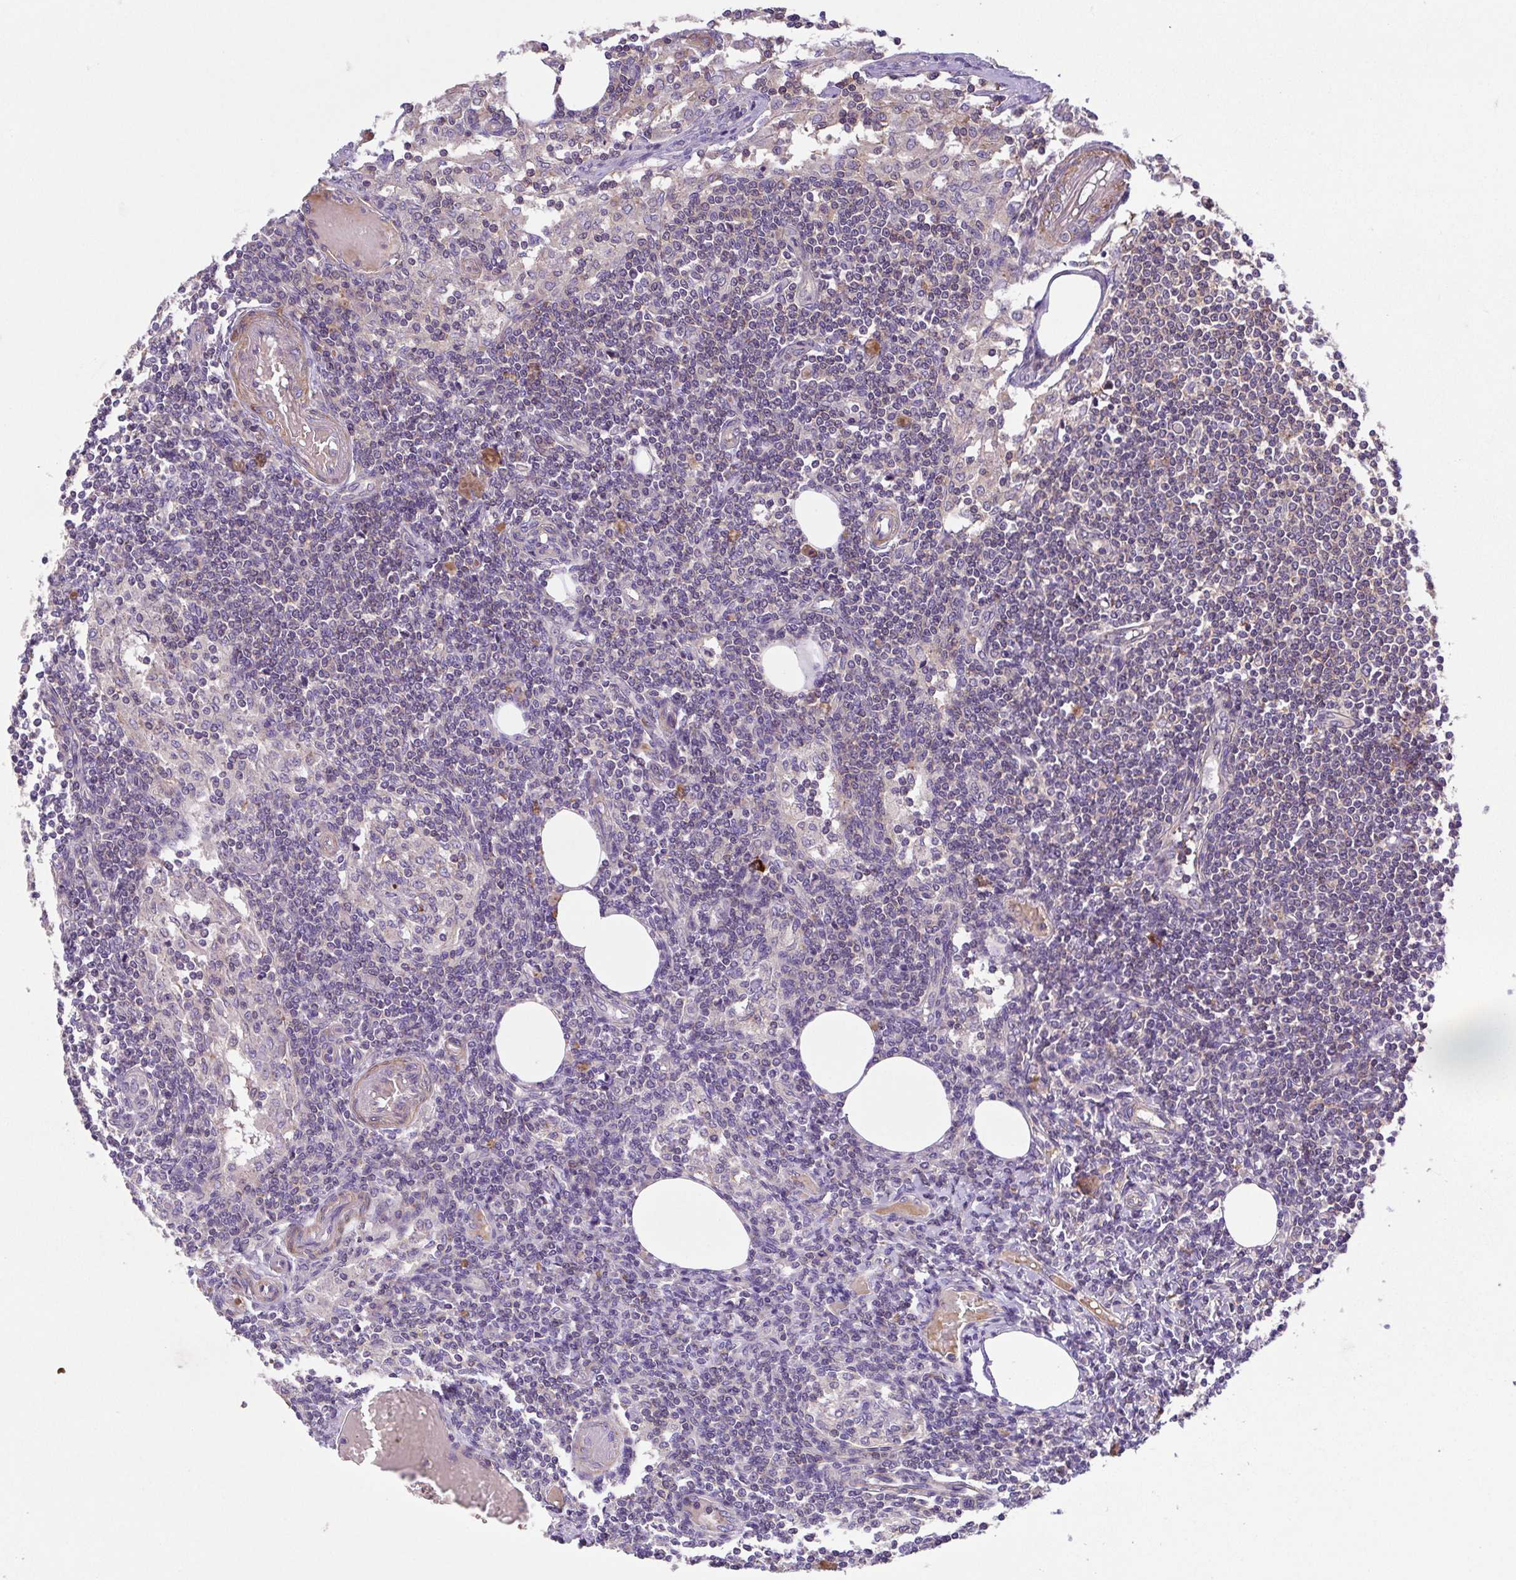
{"staining": {"intensity": "moderate", "quantity": ">75%", "location": "cytoplasmic/membranous"}, "tissue": "lymph node", "cell_type": "Germinal center cells", "image_type": "normal", "snomed": [{"axis": "morphology", "description": "Normal tissue, NOS"}, {"axis": "topography", "description": "Lymph node"}], "caption": "Immunohistochemical staining of unremarkable human lymph node displays moderate cytoplasmic/membranous protein staining in about >75% of germinal center cells. (Stains: DAB (3,3'-diaminobenzidine) in brown, nuclei in blue, Microscopy: brightfield microscopy at high magnification).", "gene": "IDE", "patient": {"sex": "female", "age": 69}}